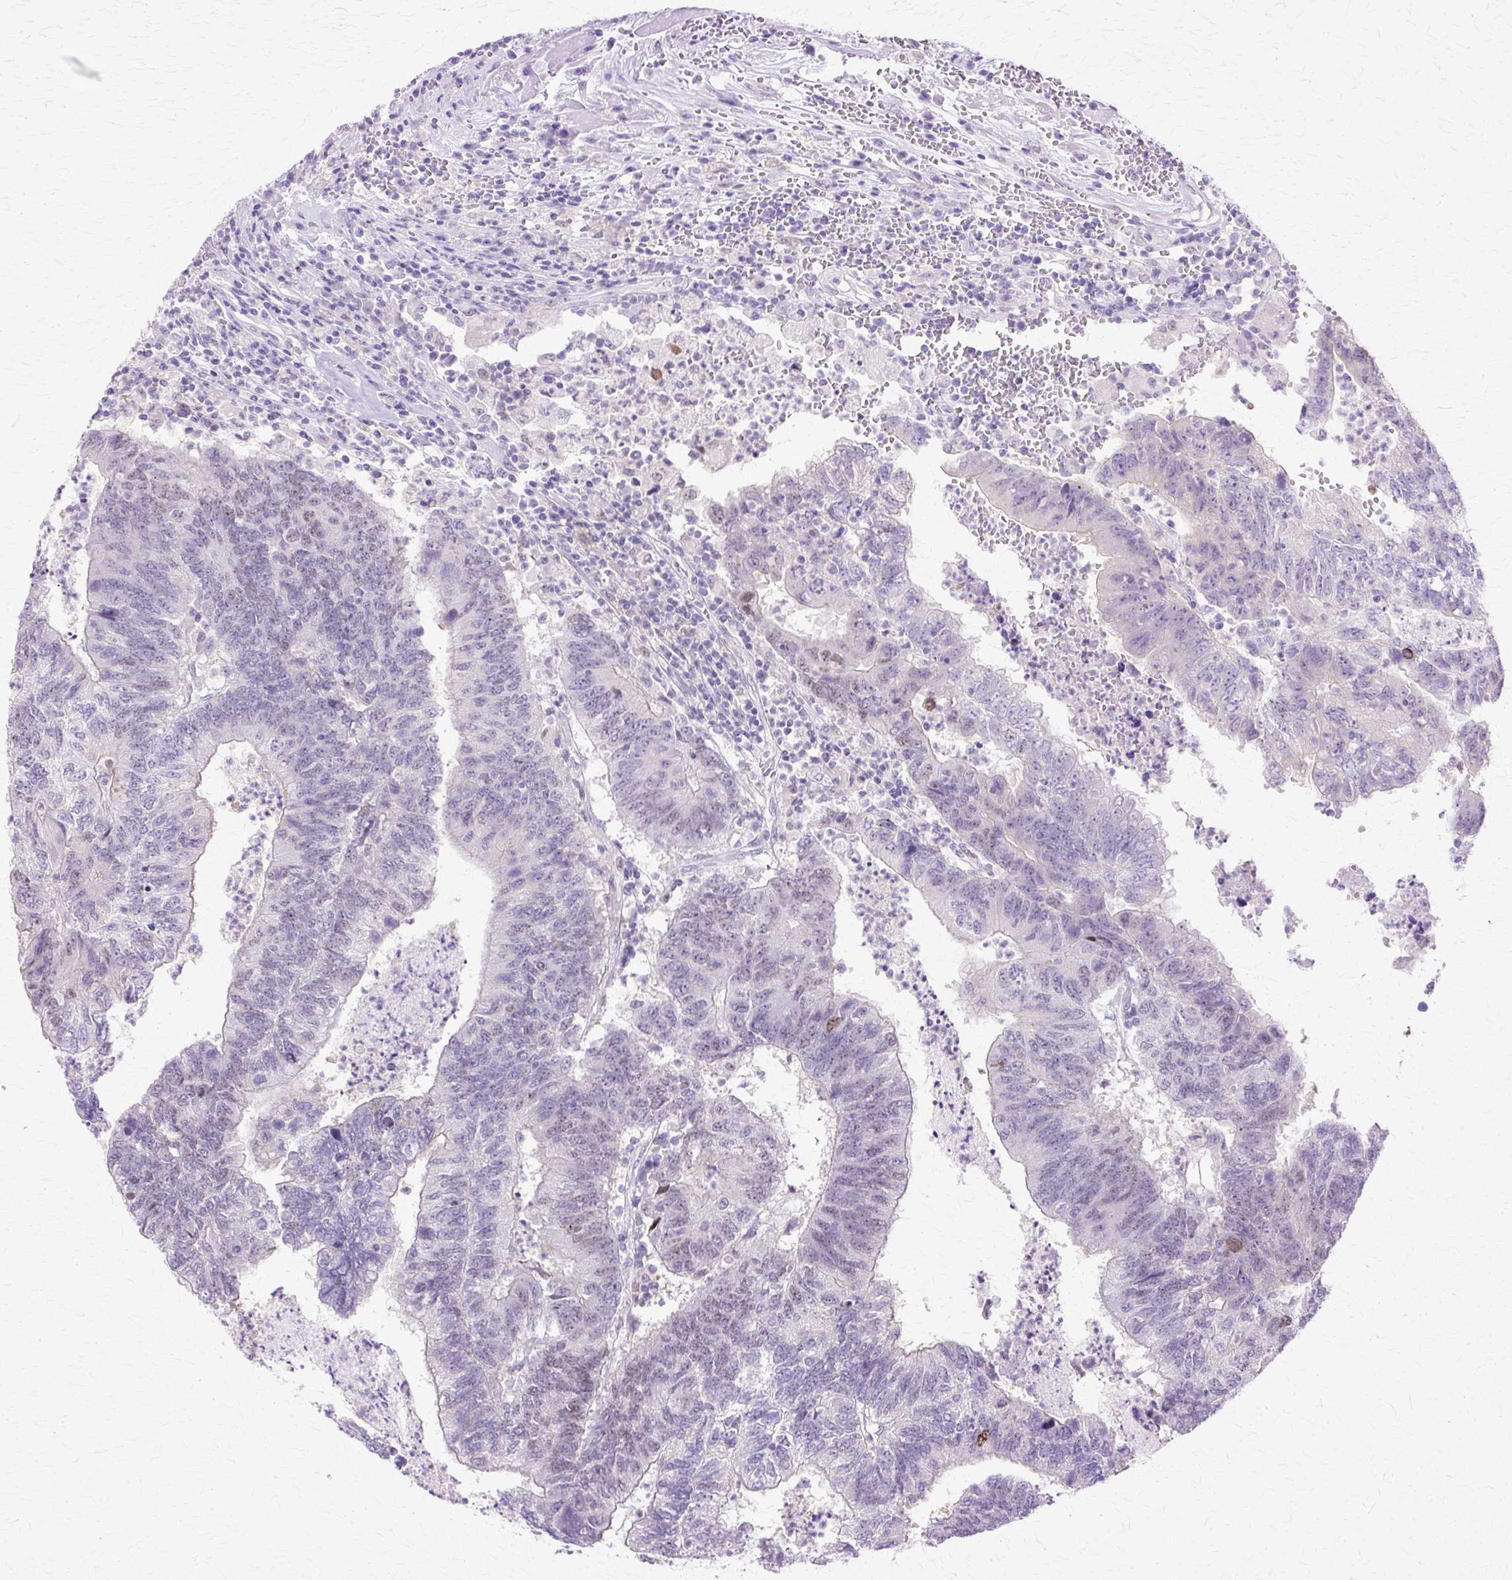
{"staining": {"intensity": "weak", "quantity": "<25%", "location": "nuclear"}, "tissue": "colorectal cancer", "cell_type": "Tumor cells", "image_type": "cancer", "snomed": [{"axis": "morphology", "description": "Adenocarcinoma, NOS"}, {"axis": "topography", "description": "Colon"}], "caption": "High power microscopy photomicrograph of an immunohistochemistry micrograph of adenocarcinoma (colorectal), revealing no significant positivity in tumor cells.", "gene": "HSPA8", "patient": {"sex": "female", "age": 48}}